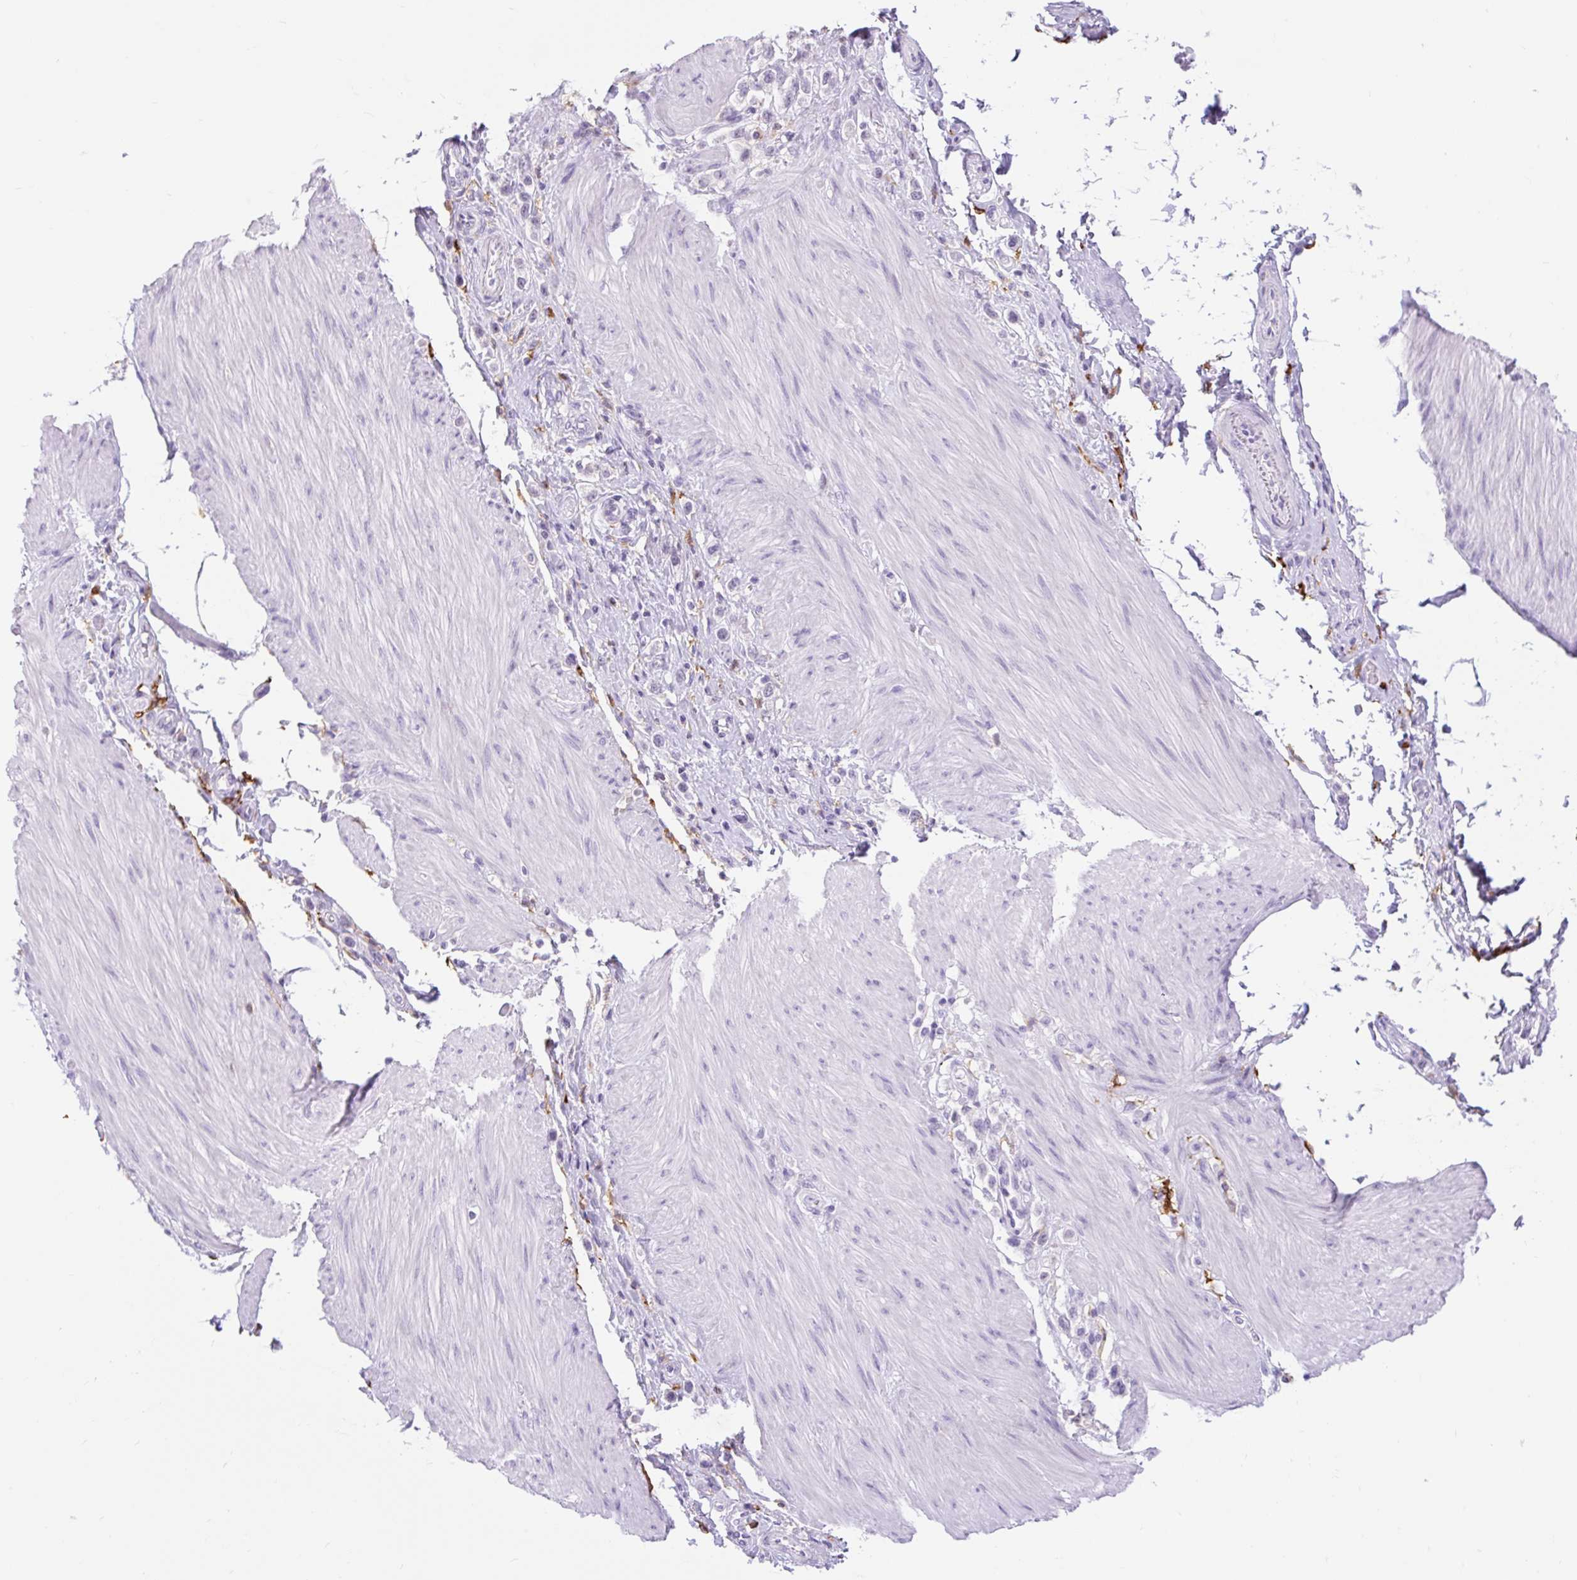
{"staining": {"intensity": "negative", "quantity": "none", "location": "none"}, "tissue": "stomach cancer", "cell_type": "Tumor cells", "image_type": "cancer", "snomed": [{"axis": "morphology", "description": "Adenocarcinoma, NOS"}, {"axis": "topography", "description": "Stomach"}], "caption": "This is an immunohistochemistry (IHC) micrograph of human stomach cancer. There is no positivity in tumor cells.", "gene": "SIGLEC1", "patient": {"sex": "female", "age": 65}}